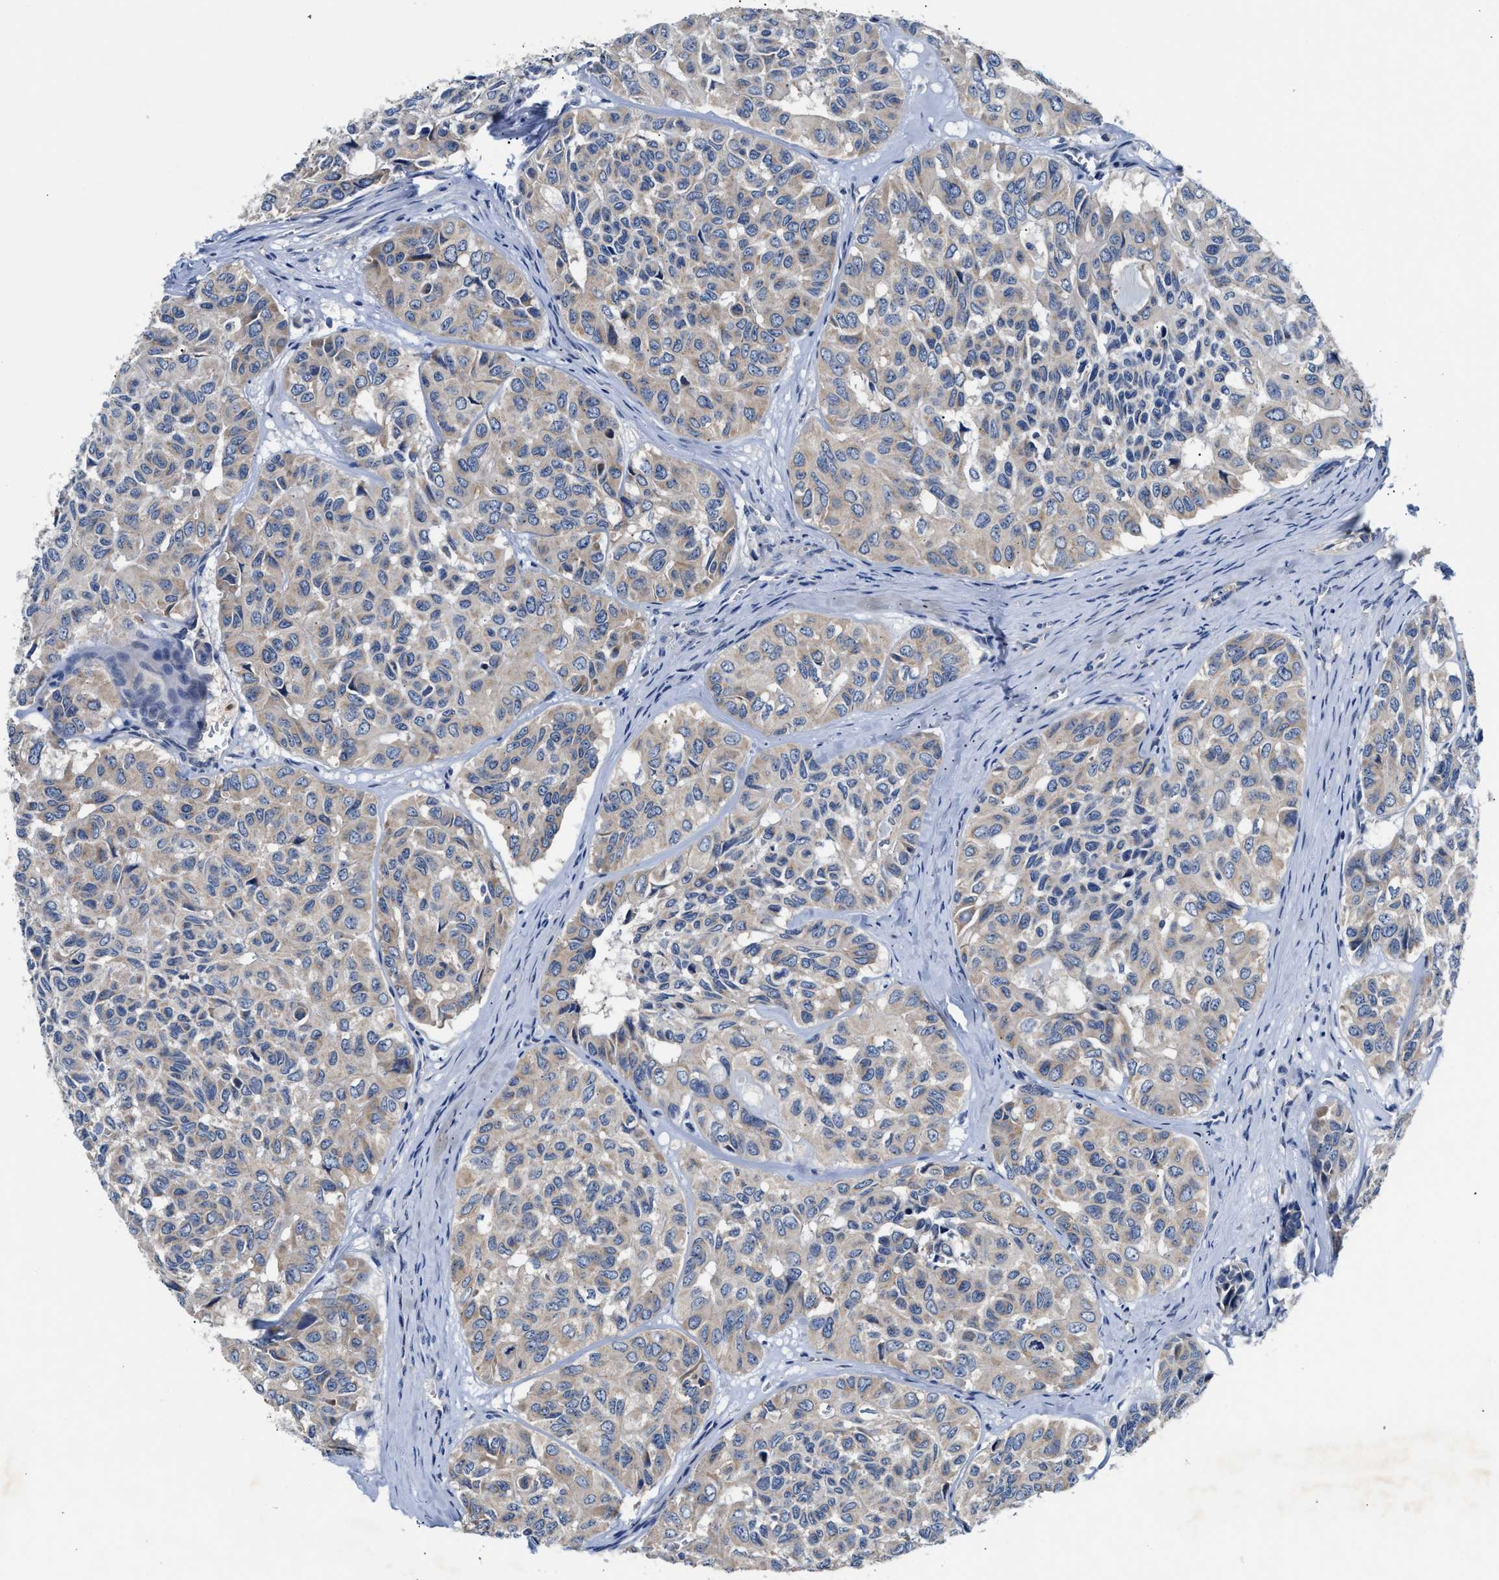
{"staining": {"intensity": "weak", "quantity": "<25%", "location": "cytoplasmic/membranous"}, "tissue": "head and neck cancer", "cell_type": "Tumor cells", "image_type": "cancer", "snomed": [{"axis": "morphology", "description": "Adenocarcinoma, NOS"}, {"axis": "topography", "description": "Salivary gland, NOS"}, {"axis": "topography", "description": "Head-Neck"}], "caption": "The image demonstrates no significant positivity in tumor cells of head and neck adenocarcinoma.", "gene": "FAM185A", "patient": {"sex": "female", "age": 76}}